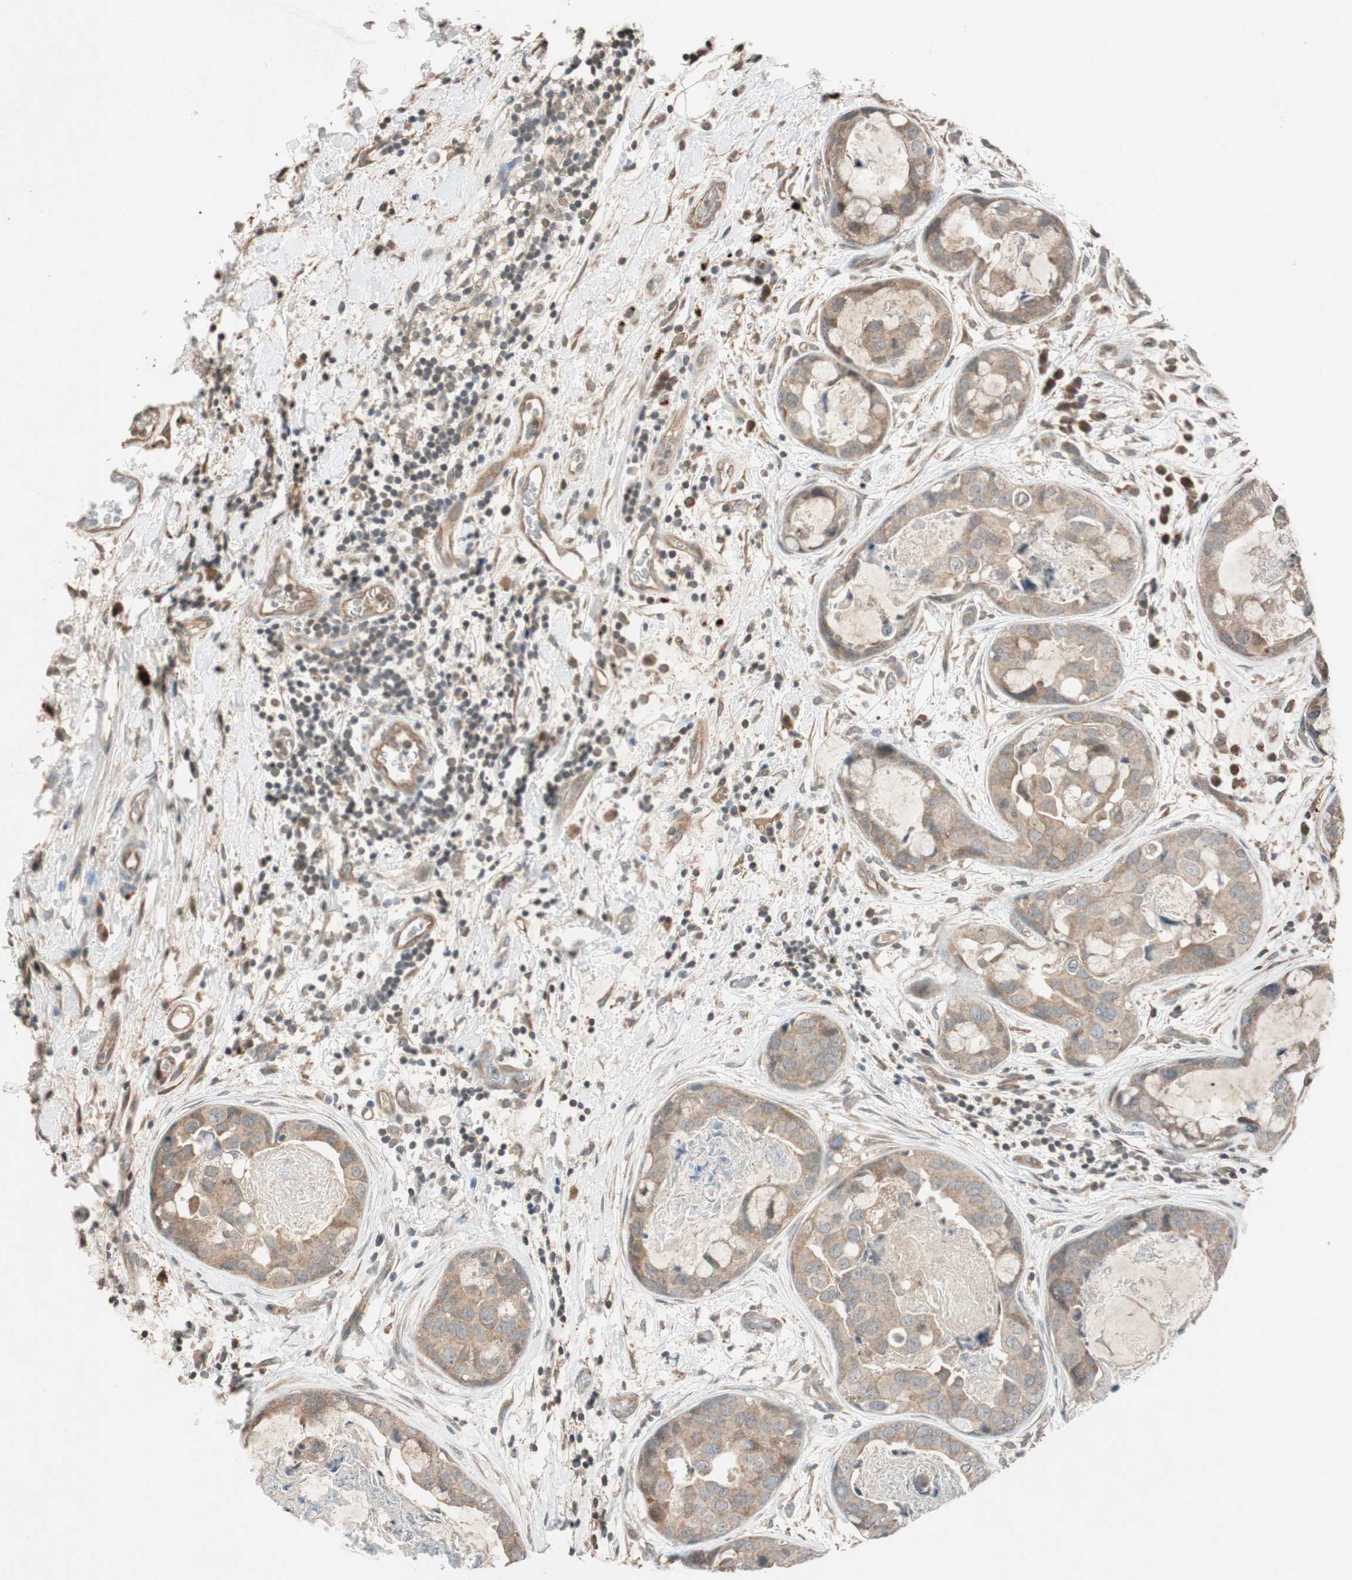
{"staining": {"intensity": "weak", "quantity": ">75%", "location": "cytoplasmic/membranous"}, "tissue": "breast cancer", "cell_type": "Tumor cells", "image_type": "cancer", "snomed": [{"axis": "morphology", "description": "Duct carcinoma"}, {"axis": "topography", "description": "Breast"}], "caption": "Approximately >75% of tumor cells in human intraductal carcinoma (breast) show weak cytoplasmic/membranous protein expression as visualized by brown immunohistochemical staining.", "gene": "GLB1", "patient": {"sex": "female", "age": 40}}